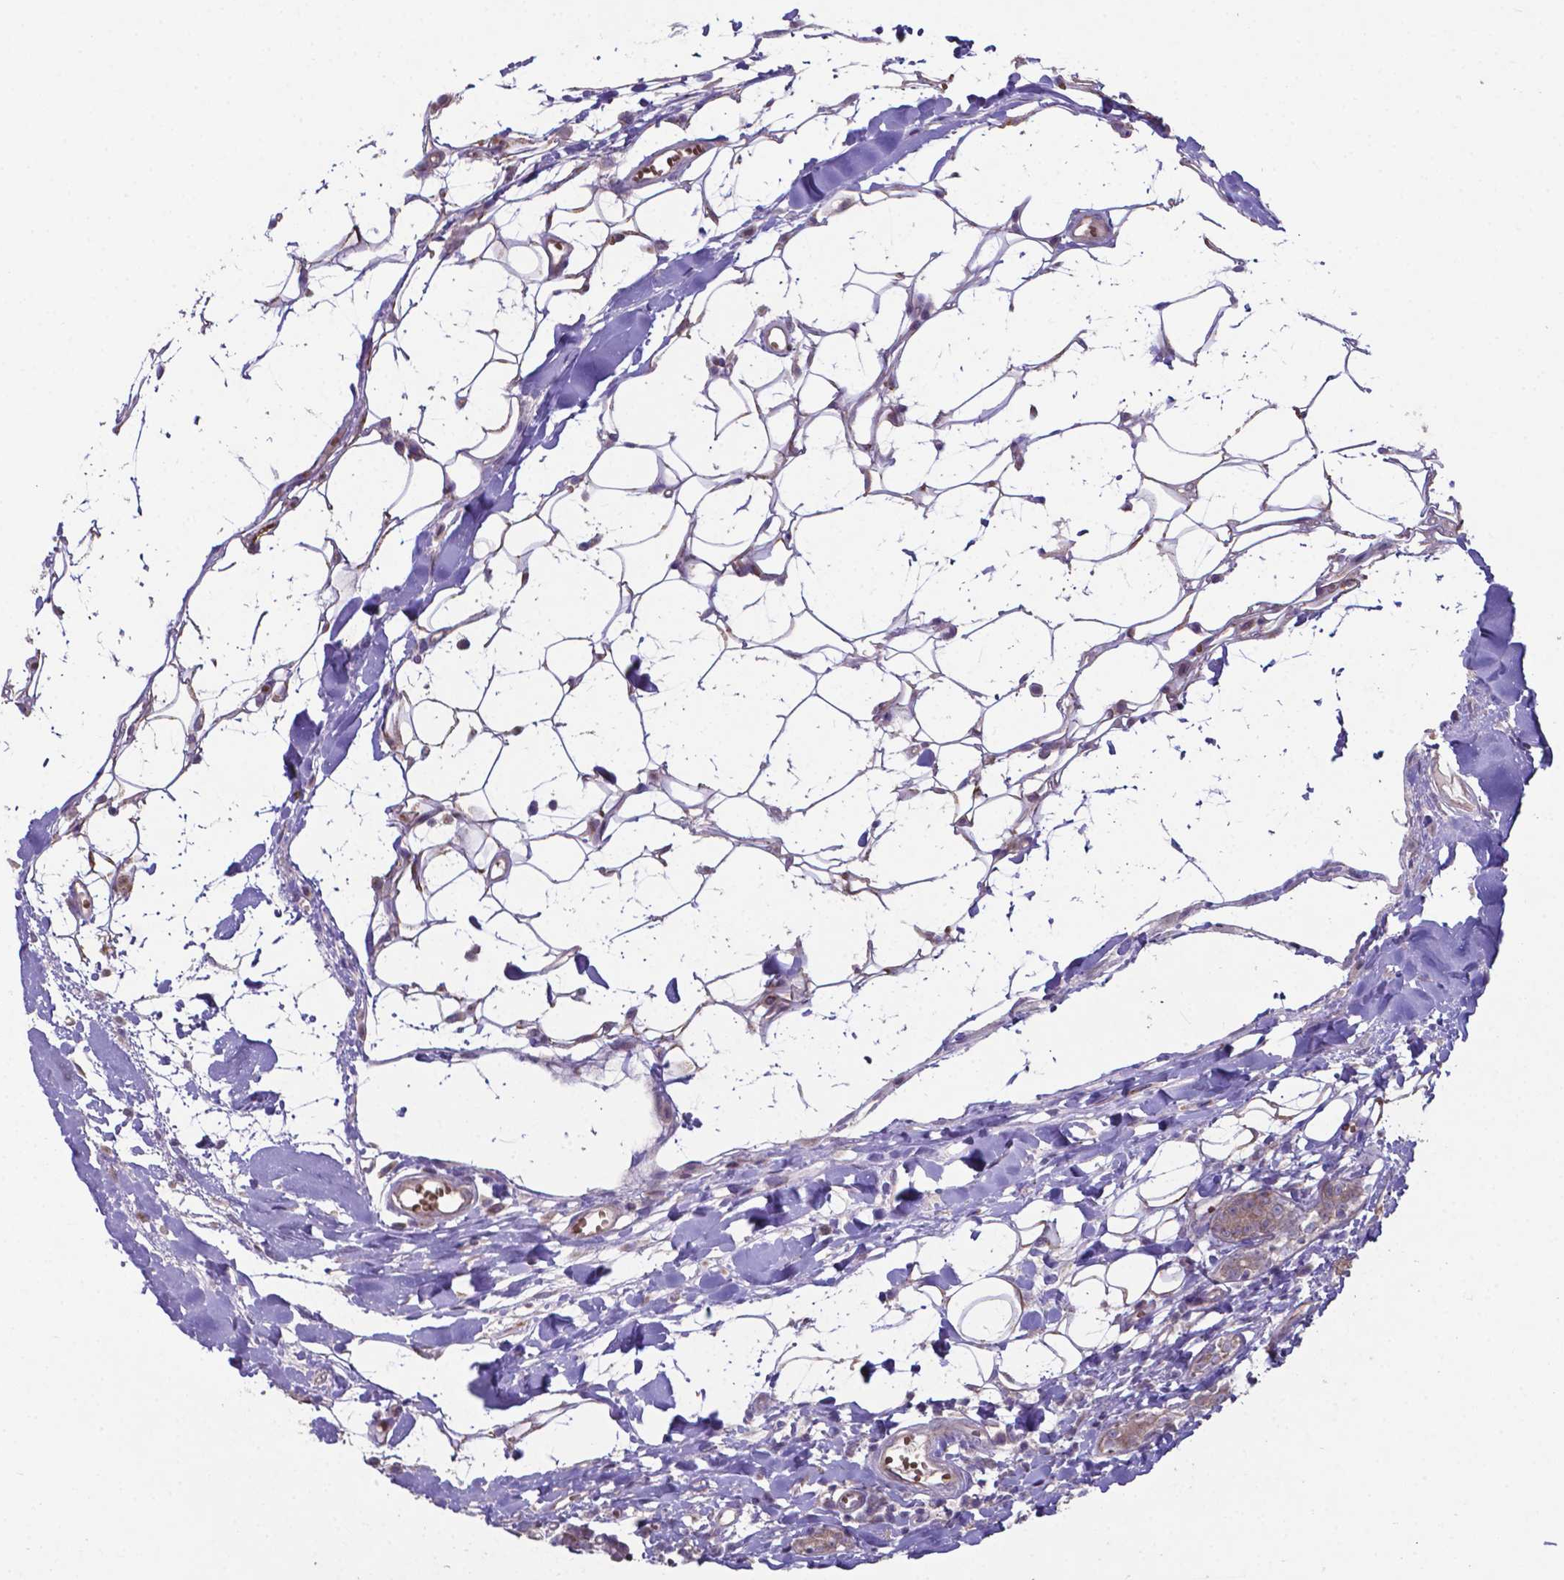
{"staining": {"intensity": "weak", "quantity": ">75%", "location": "cytoplasmic/membranous"}, "tissue": "breast cancer", "cell_type": "Tumor cells", "image_type": "cancer", "snomed": [{"axis": "morphology", "description": "Duct carcinoma"}, {"axis": "topography", "description": "Breast"}], "caption": "Human breast cancer (invasive ductal carcinoma) stained with a brown dye displays weak cytoplasmic/membranous positive positivity in approximately >75% of tumor cells.", "gene": "TYRO3", "patient": {"sex": "female", "age": 30}}